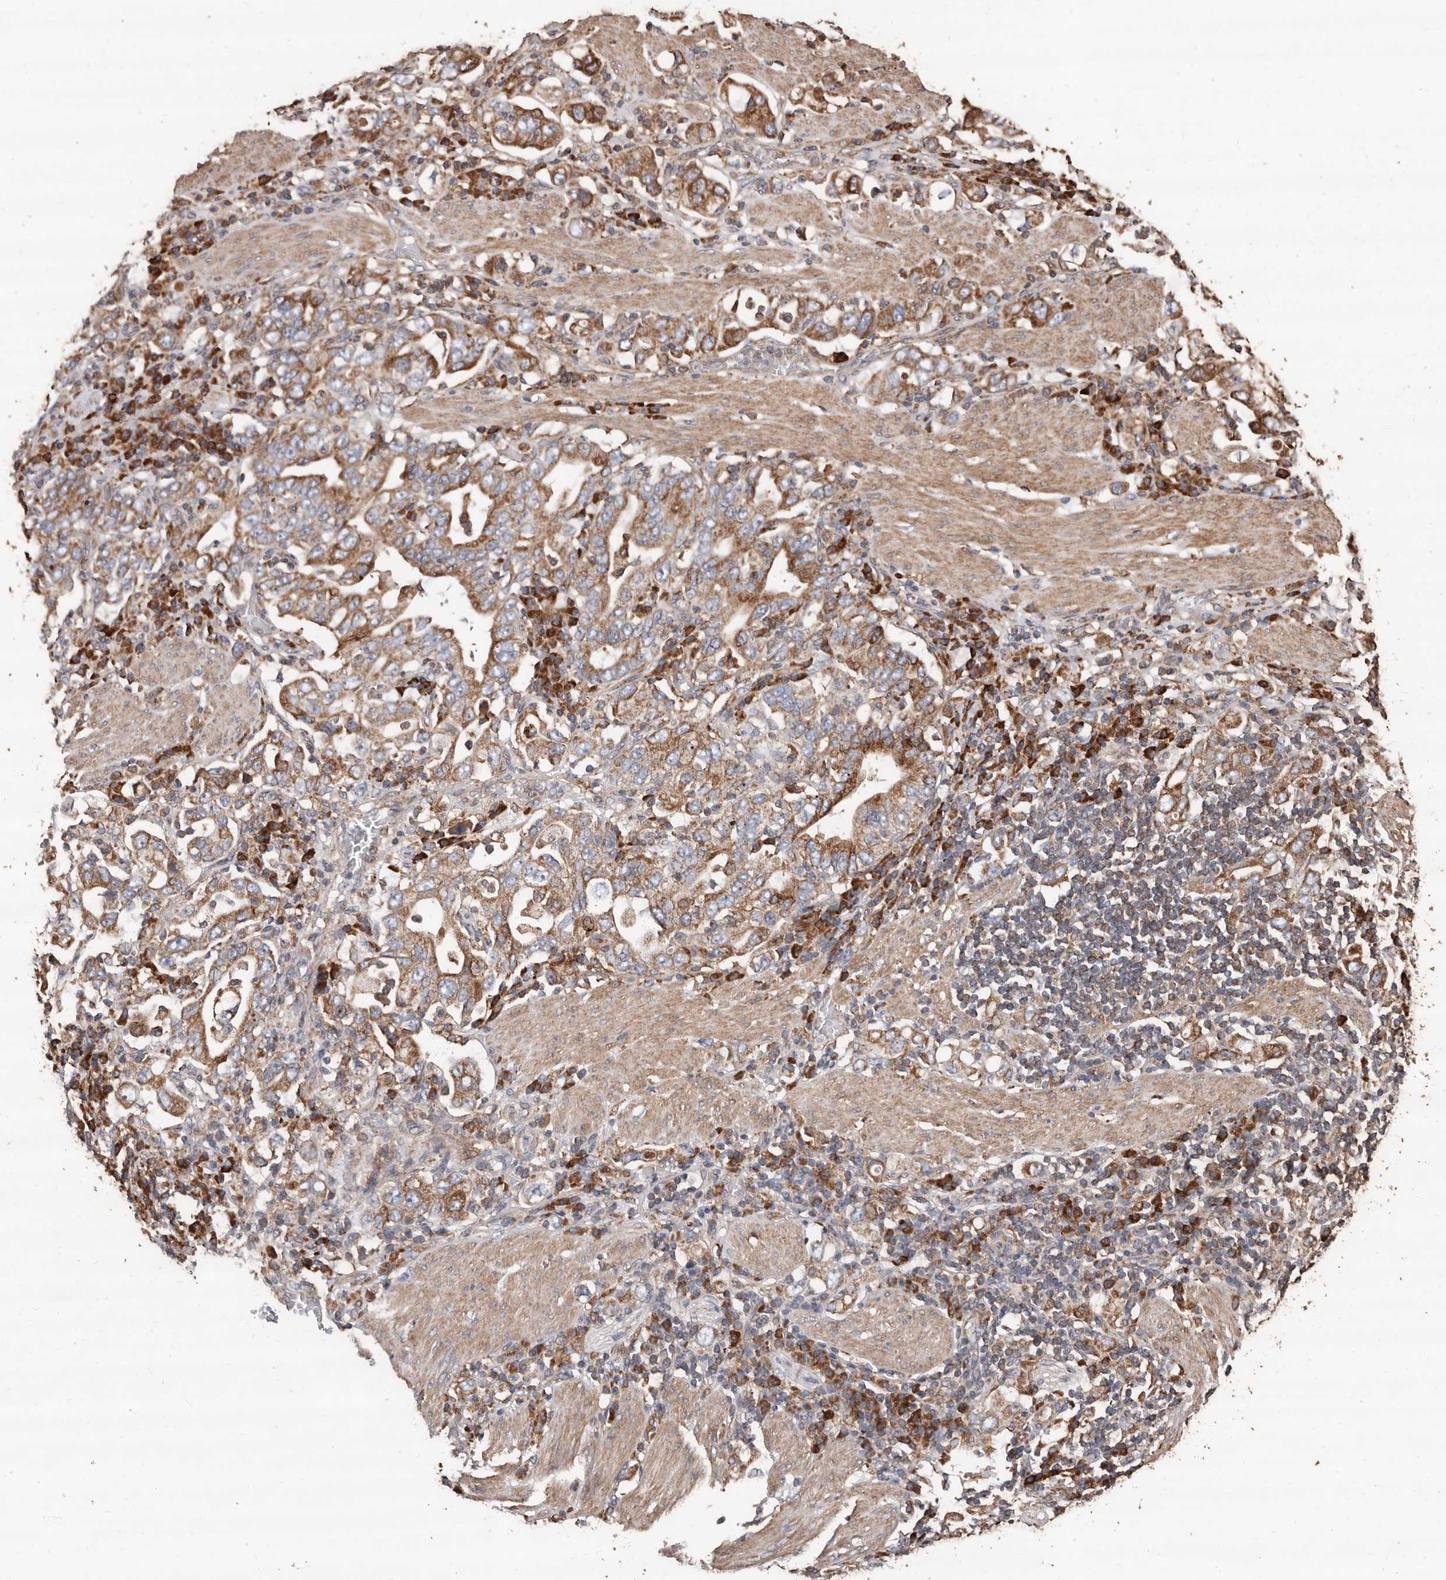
{"staining": {"intensity": "moderate", "quantity": ">75%", "location": "cytoplasmic/membranous"}, "tissue": "stomach cancer", "cell_type": "Tumor cells", "image_type": "cancer", "snomed": [{"axis": "morphology", "description": "Adenocarcinoma, NOS"}, {"axis": "topography", "description": "Stomach, upper"}], "caption": "Stomach adenocarcinoma stained with a protein marker displays moderate staining in tumor cells.", "gene": "OSGIN2", "patient": {"sex": "male", "age": 62}}